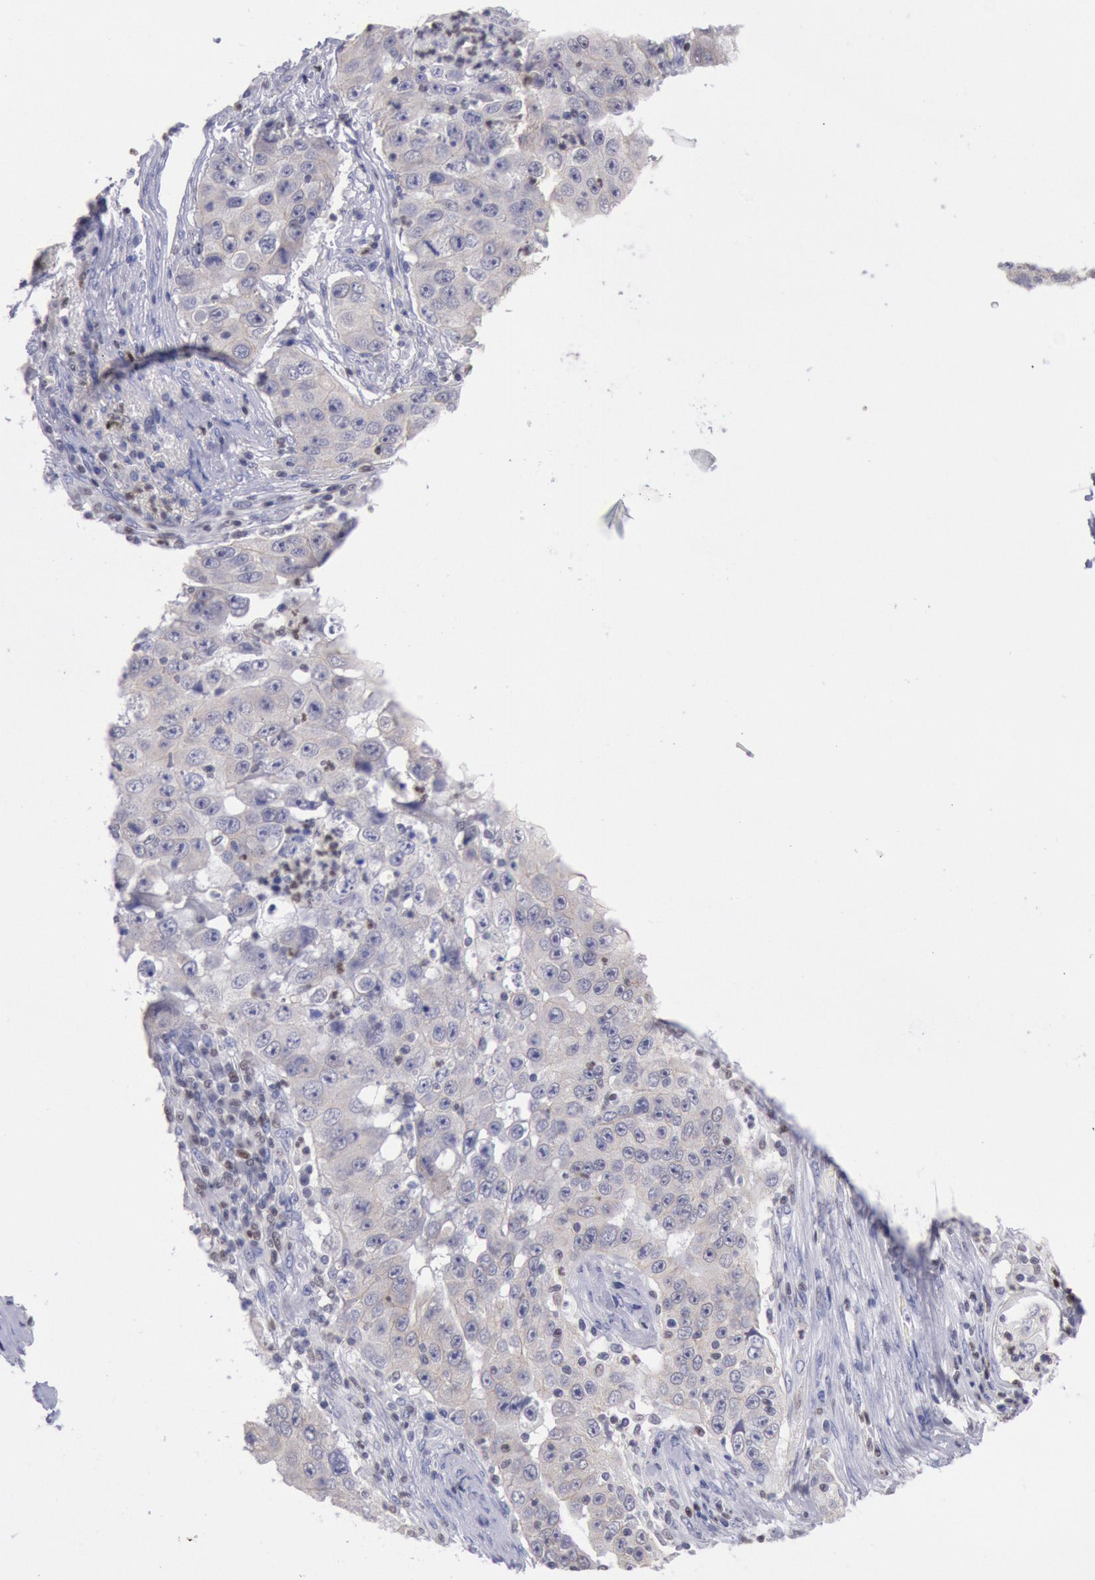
{"staining": {"intensity": "negative", "quantity": "none", "location": "none"}, "tissue": "lung cancer", "cell_type": "Tumor cells", "image_type": "cancer", "snomed": [{"axis": "morphology", "description": "Squamous cell carcinoma, NOS"}, {"axis": "topography", "description": "Lung"}], "caption": "A photomicrograph of human lung cancer is negative for staining in tumor cells.", "gene": "RPS6KA5", "patient": {"sex": "male", "age": 64}}